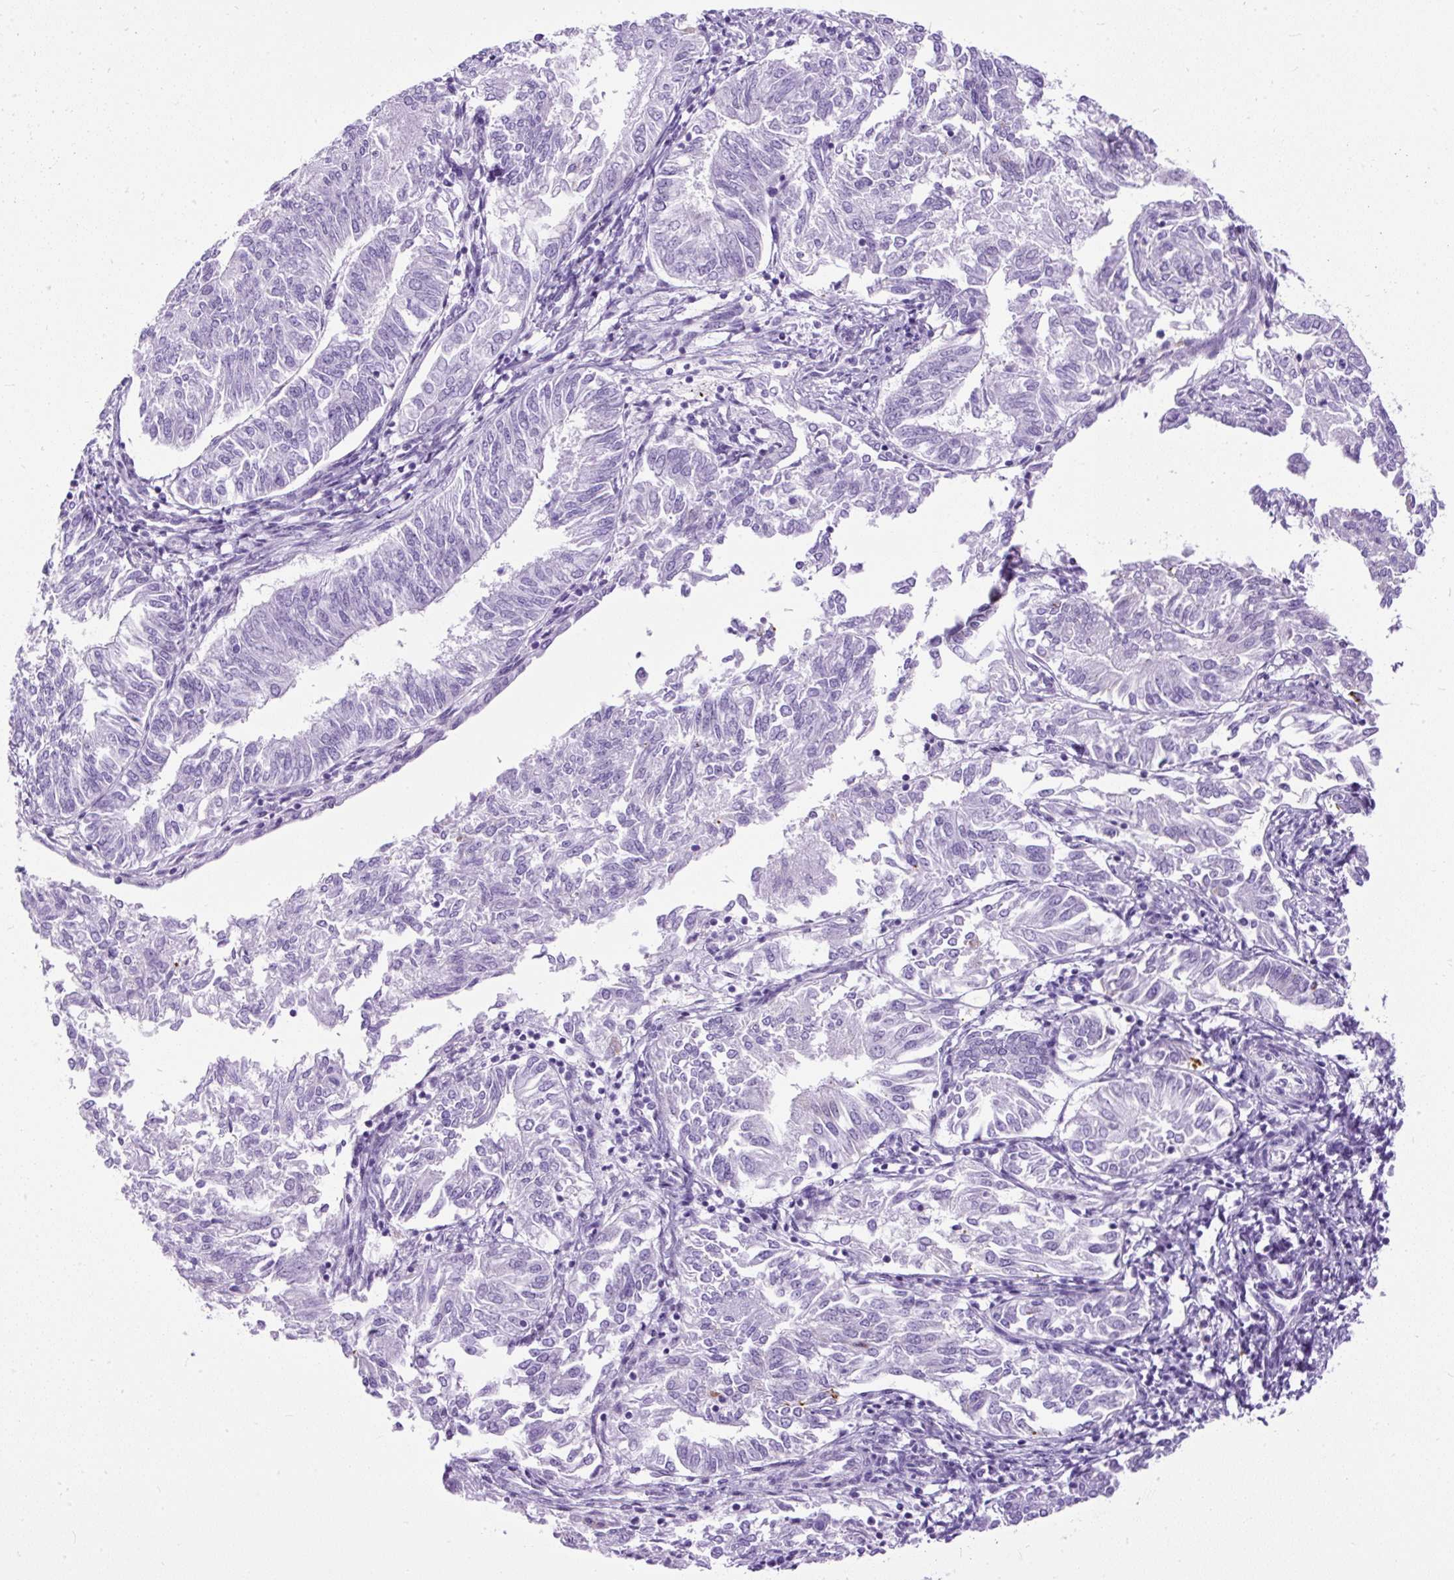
{"staining": {"intensity": "negative", "quantity": "none", "location": "none"}, "tissue": "endometrial cancer", "cell_type": "Tumor cells", "image_type": "cancer", "snomed": [{"axis": "morphology", "description": "Adenocarcinoma, NOS"}, {"axis": "topography", "description": "Endometrium"}], "caption": "Endometrial adenocarcinoma stained for a protein using immunohistochemistry exhibits no positivity tumor cells.", "gene": "PDIA2", "patient": {"sex": "female", "age": 58}}